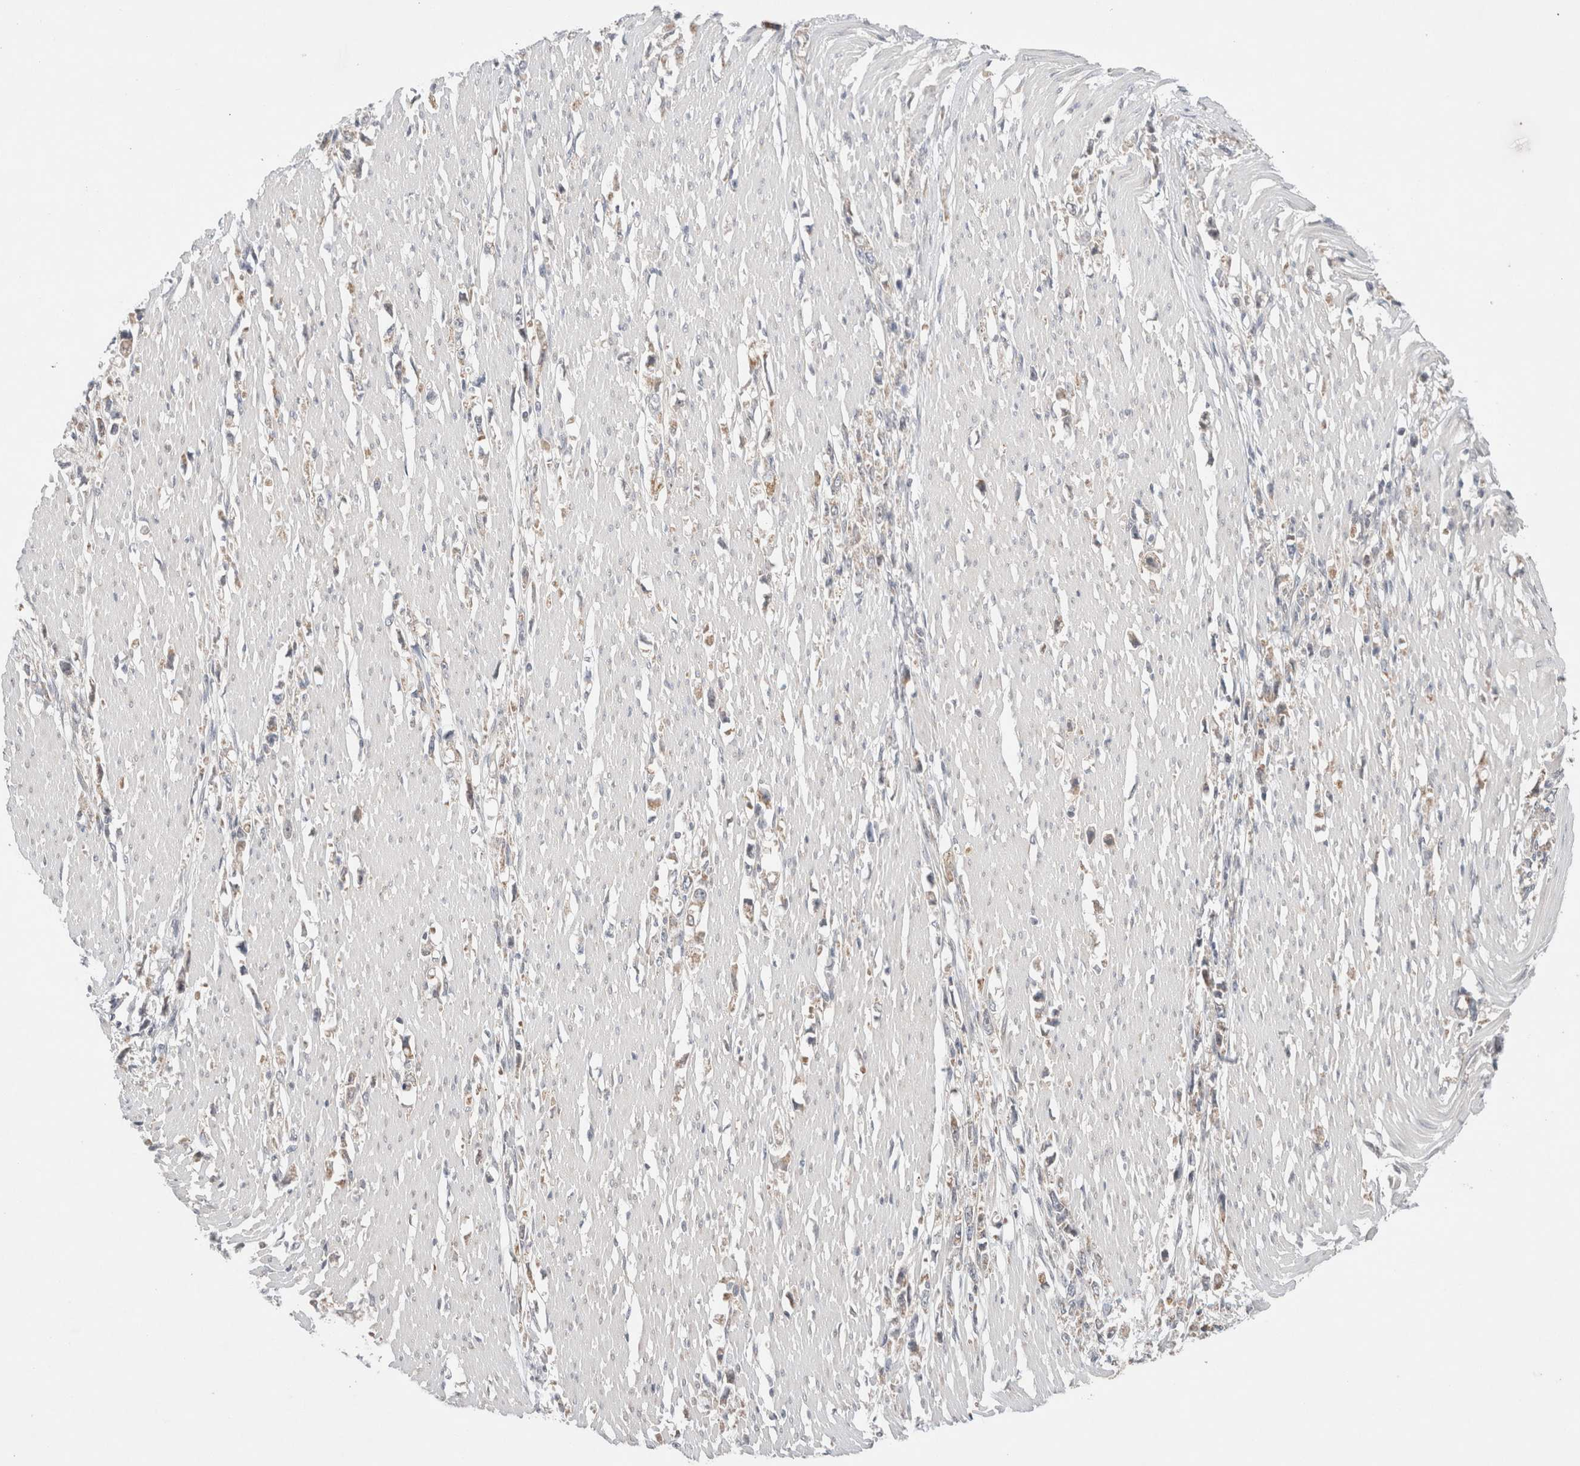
{"staining": {"intensity": "weak", "quantity": "<25%", "location": "cytoplasmic/membranous"}, "tissue": "stomach cancer", "cell_type": "Tumor cells", "image_type": "cancer", "snomed": [{"axis": "morphology", "description": "Adenocarcinoma, NOS"}, {"axis": "topography", "description": "Stomach"}], "caption": "Stomach cancer was stained to show a protein in brown. There is no significant expression in tumor cells.", "gene": "ERI3", "patient": {"sex": "female", "age": 59}}